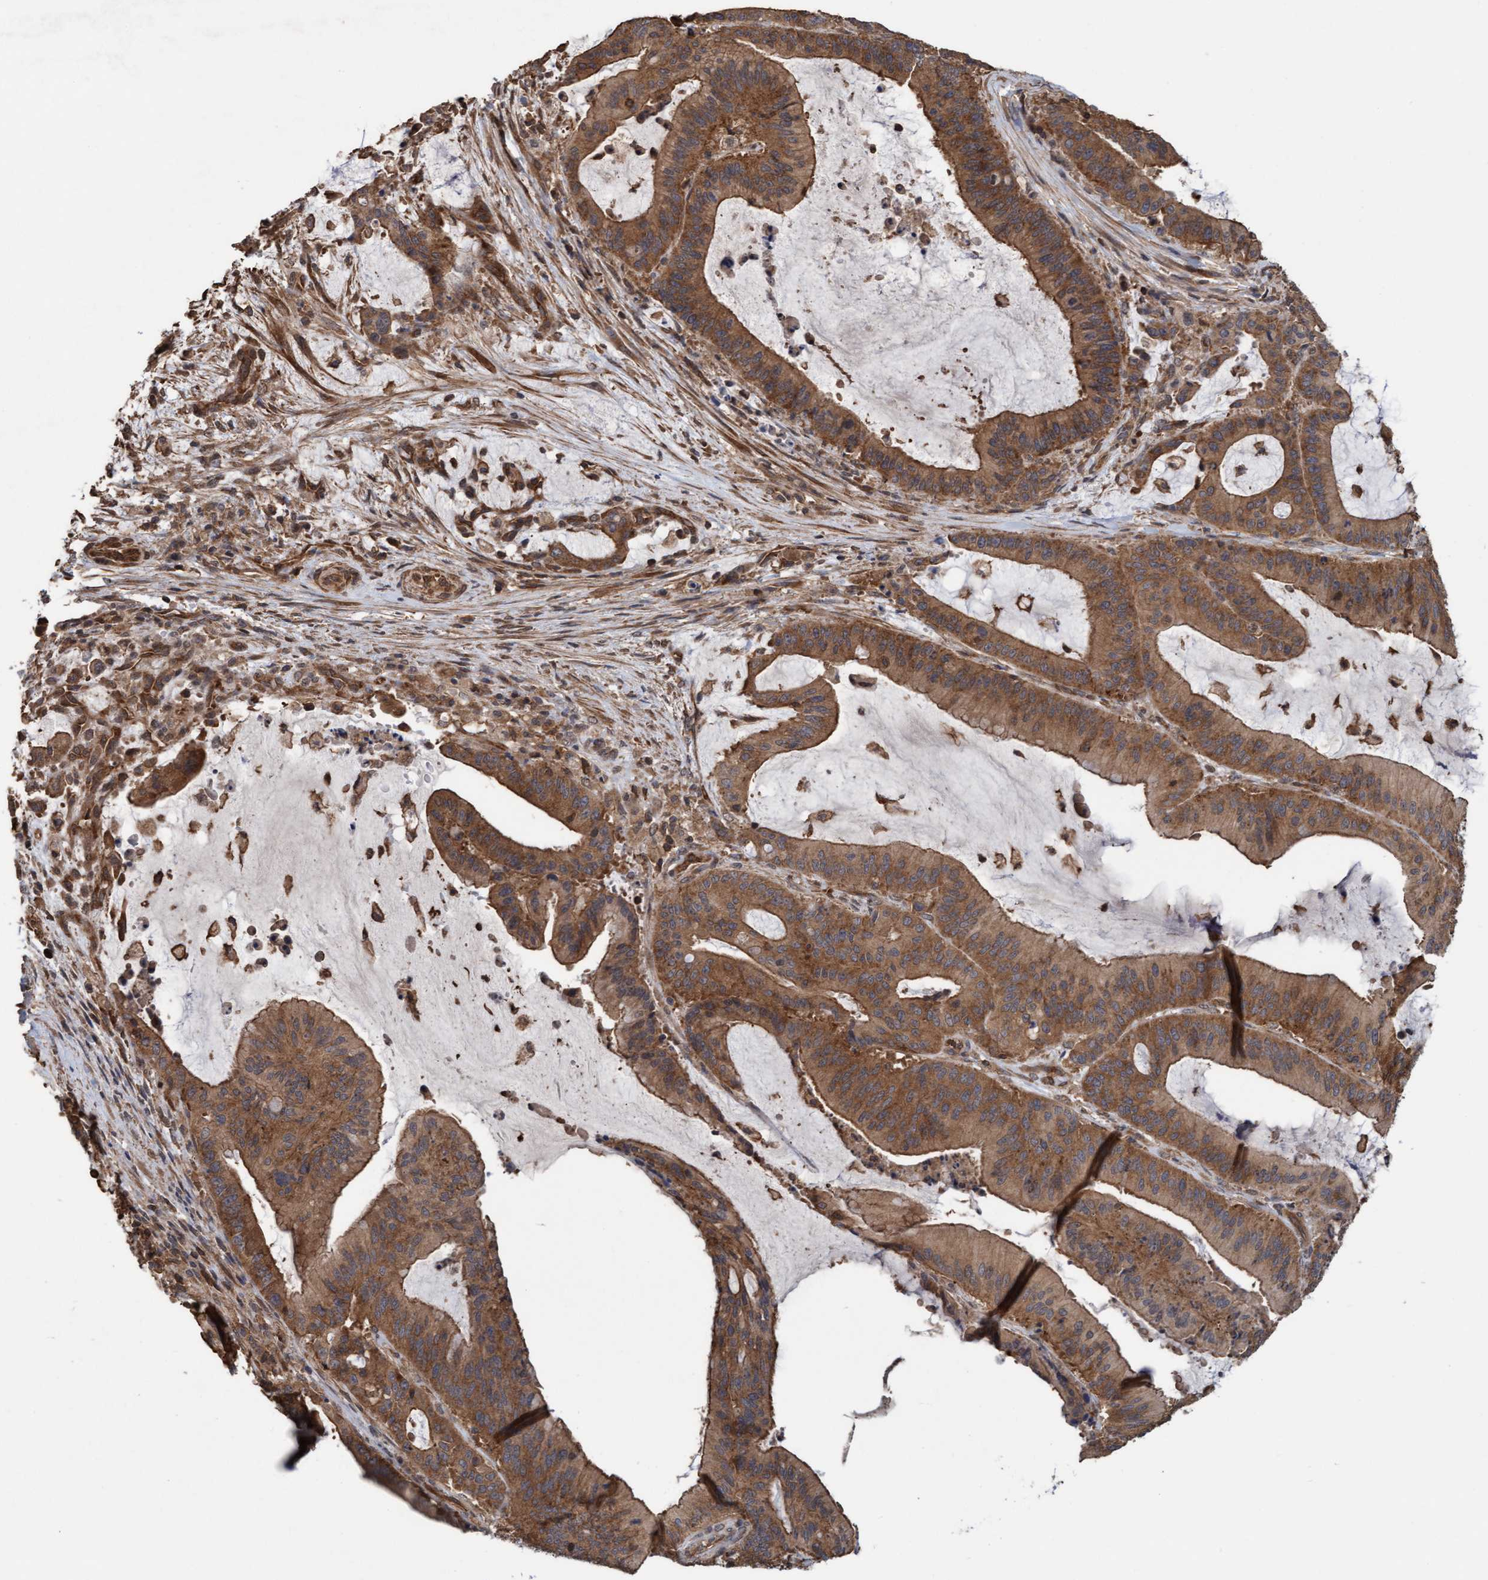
{"staining": {"intensity": "moderate", "quantity": ">75%", "location": "cytoplasmic/membranous"}, "tissue": "liver cancer", "cell_type": "Tumor cells", "image_type": "cancer", "snomed": [{"axis": "morphology", "description": "Normal tissue, NOS"}, {"axis": "morphology", "description": "Cholangiocarcinoma"}, {"axis": "topography", "description": "Liver"}, {"axis": "topography", "description": "Peripheral nerve tissue"}], "caption": "Tumor cells reveal moderate cytoplasmic/membranous staining in approximately >75% of cells in liver cancer (cholangiocarcinoma).", "gene": "FXR2", "patient": {"sex": "female", "age": 73}}